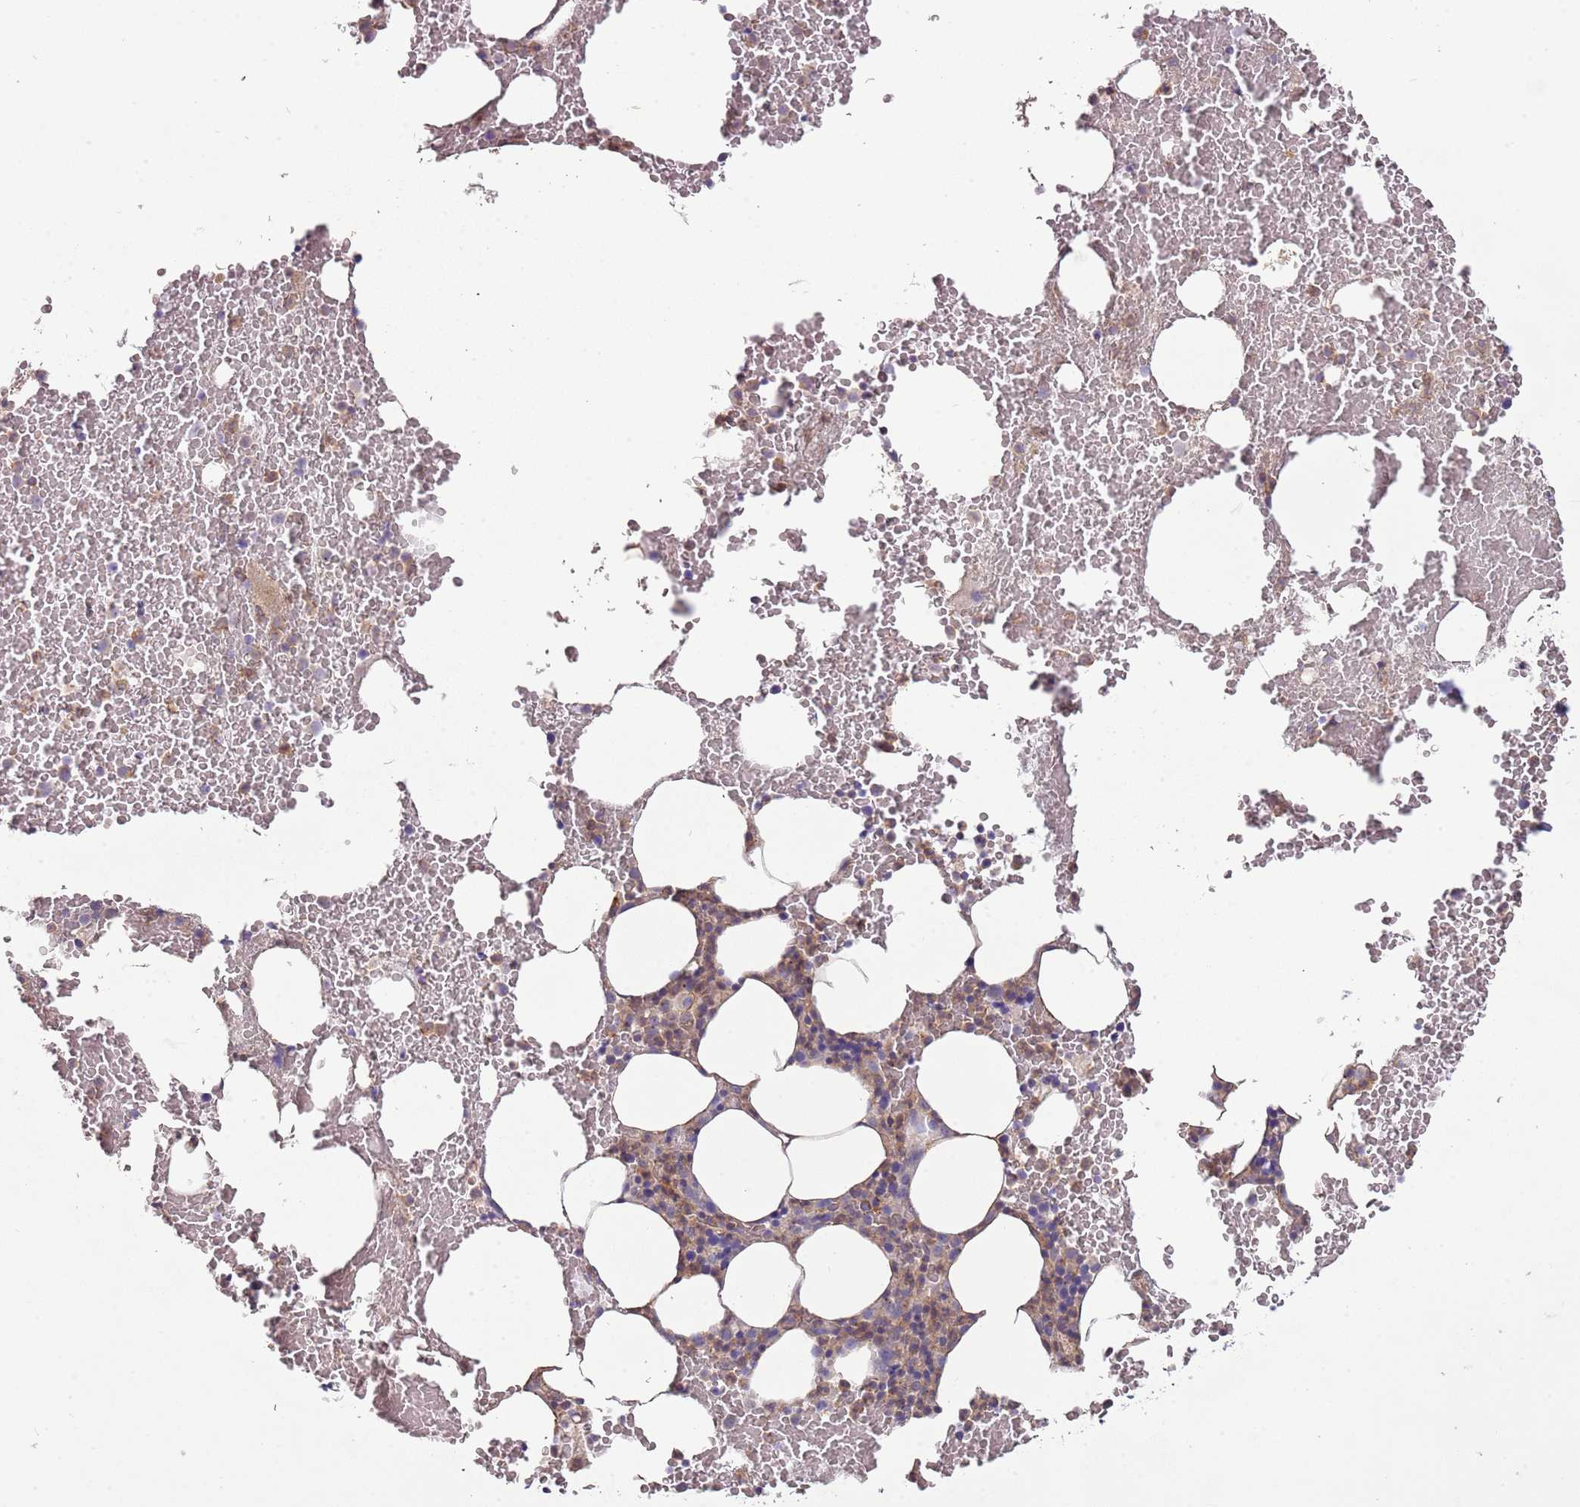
{"staining": {"intensity": "moderate", "quantity": "<25%", "location": "cytoplasmic/membranous"}, "tissue": "bone marrow", "cell_type": "Hematopoietic cells", "image_type": "normal", "snomed": [{"axis": "morphology", "description": "Normal tissue, NOS"}, {"axis": "morphology", "description": "Inflammation, NOS"}, {"axis": "topography", "description": "Bone marrow"}], "caption": "Bone marrow stained with immunohistochemistry exhibits moderate cytoplasmic/membranous expression in approximately <25% of hematopoietic cells. Using DAB (brown) and hematoxylin (blue) stains, captured at high magnification using brightfield microscopy.", "gene": "DTD2", "patient": {"sex": "female", "age": 78}}